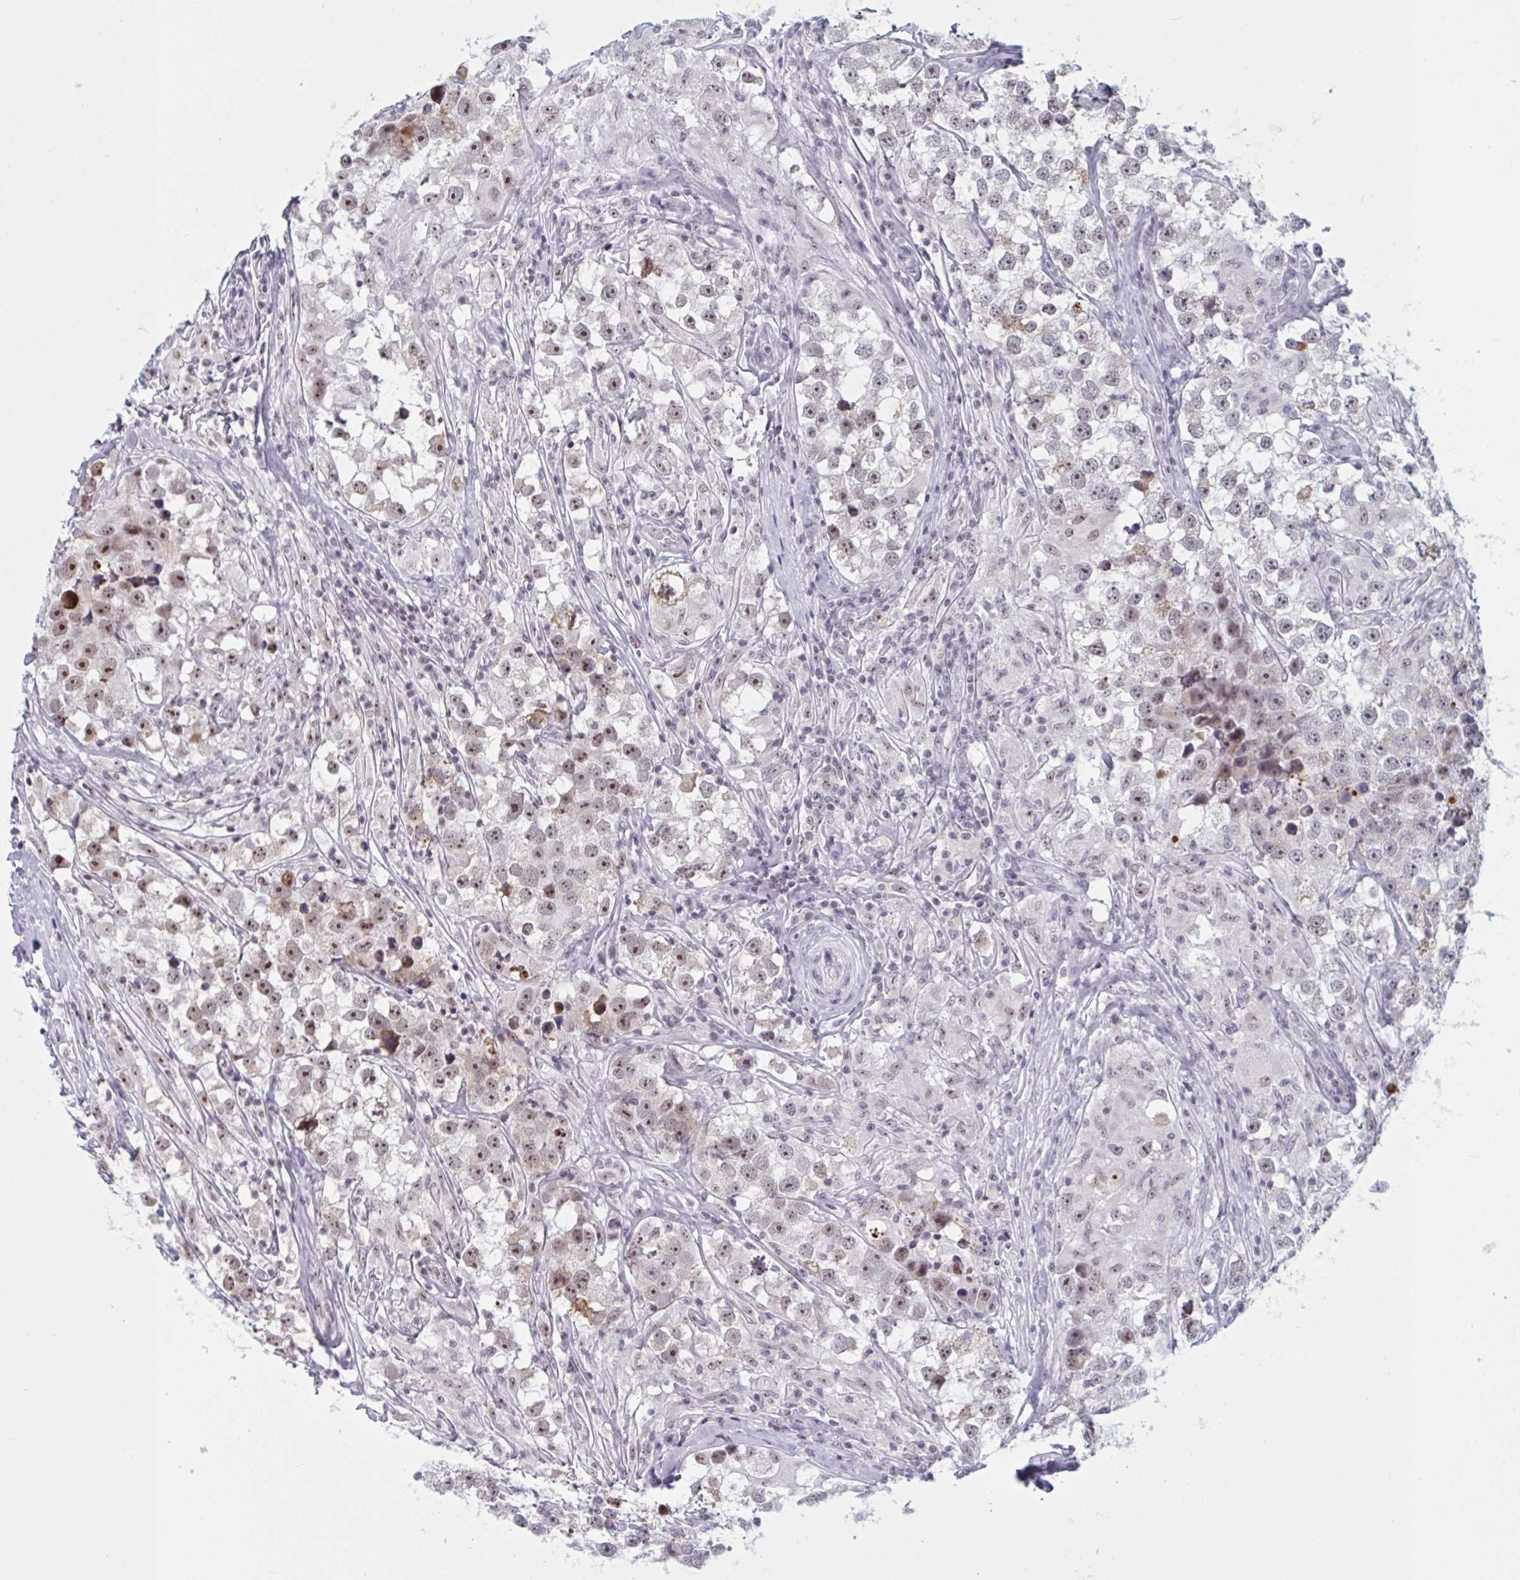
{"staining": {"intensity": "moderate", "quantity": "25%-75%", "location": "nuclear"}, "tissue": "testis cancer", "cell_type": "Tumor cells", "image_type": "cancer", "snomed": [{"axis": "morphology", "description": "Seminoma, NOS"}, {"axis": "topography", "description": "Testis"}], "caption": "Human testis cancer stained with a brown dye displays moderate nuclear positive expression in approximately 25%-75% of tumor cells.", "gene": "TGM6", "patient": {"sex": "male", "age": 46}}